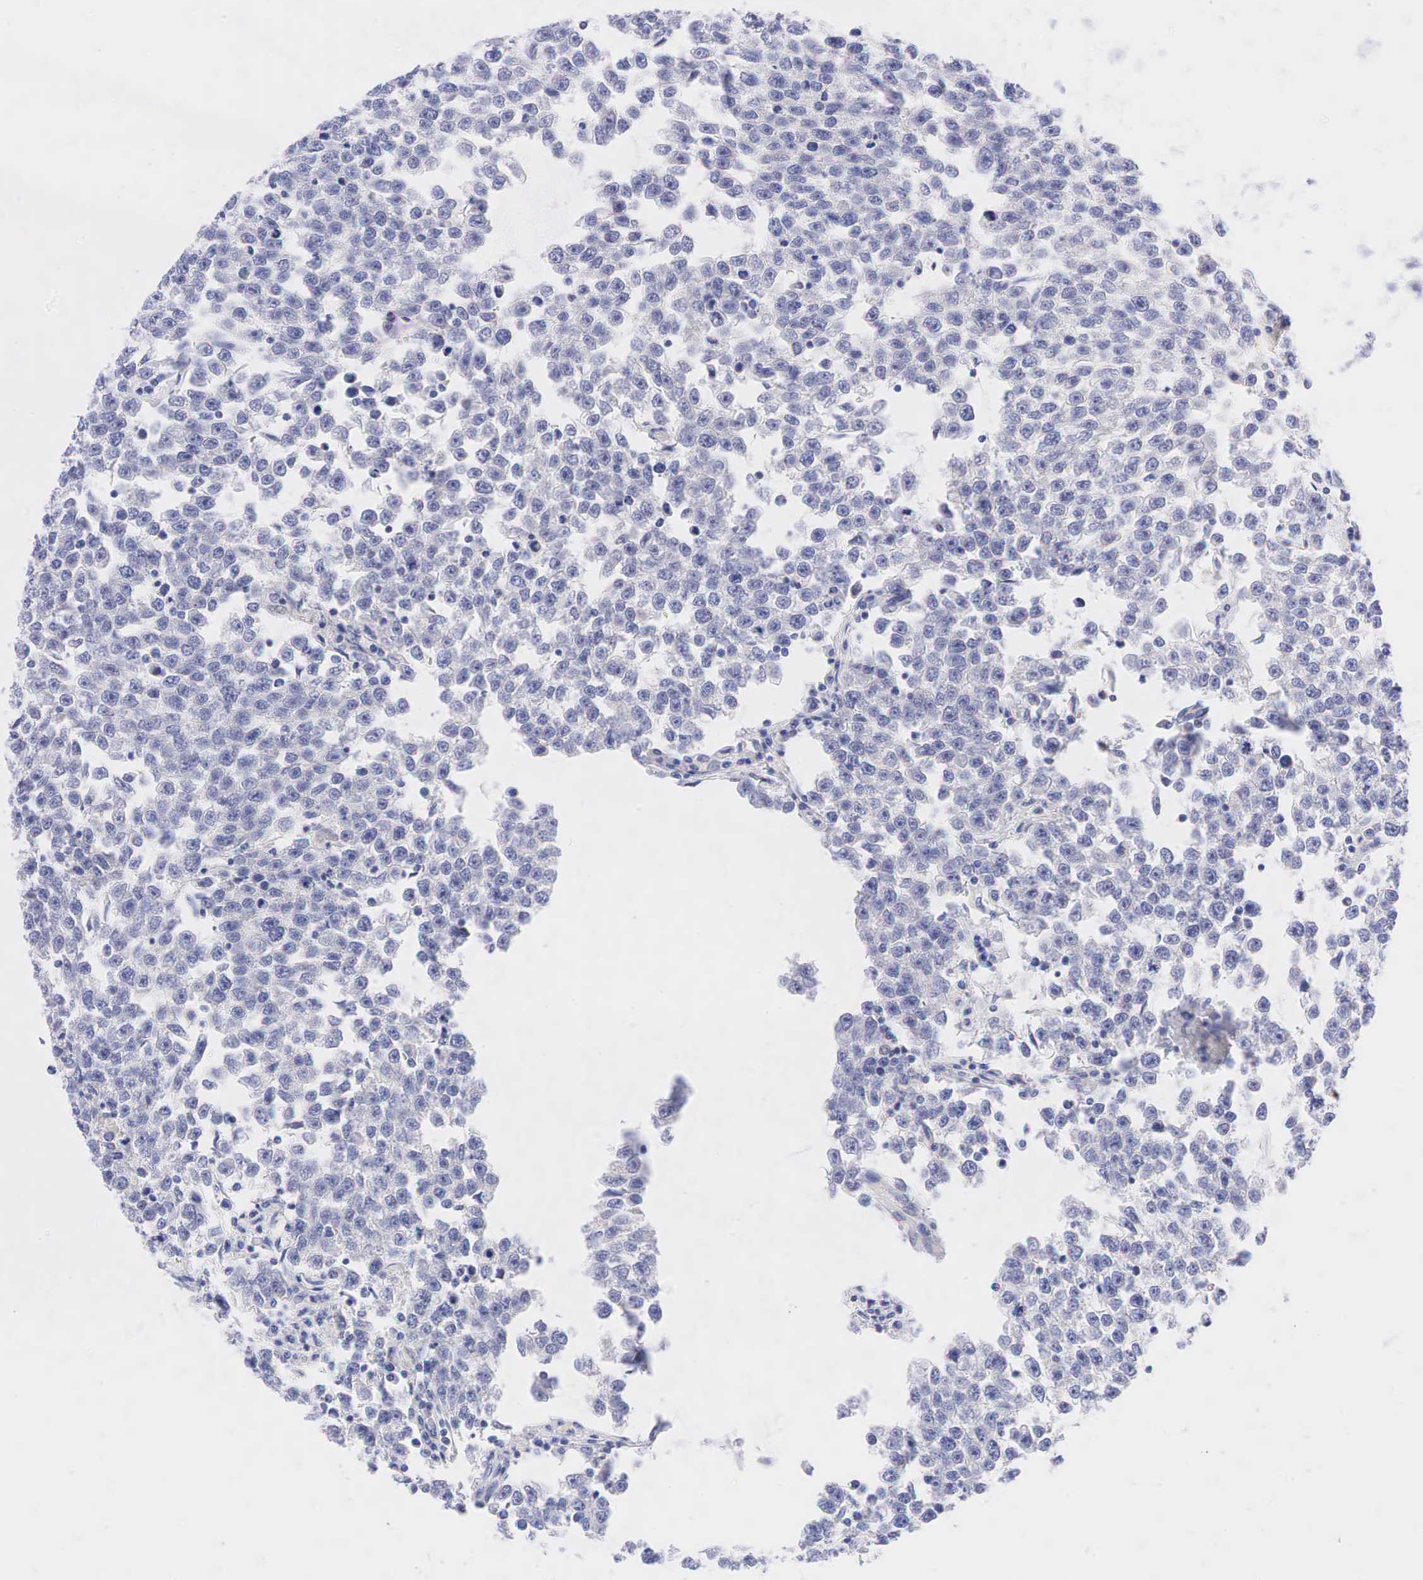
{"staining": {"intensity": "negative", "quantity": "none", "location": "none"}, "tissue": "testis cancer", "cell_type": "Tumor cells", "image_type": "cancer", "snomed": [{"axis": "morphology", "description": "Seminoma, NOS"}, {"axis": "topography", "description": "Testis"}], "caption": "The IHC photomicrograph has no significant staining in tumor cells of testis cancer (seminoma) tissue.", "gene": "AR", "patient": {"sex": "male", "age": 36}}